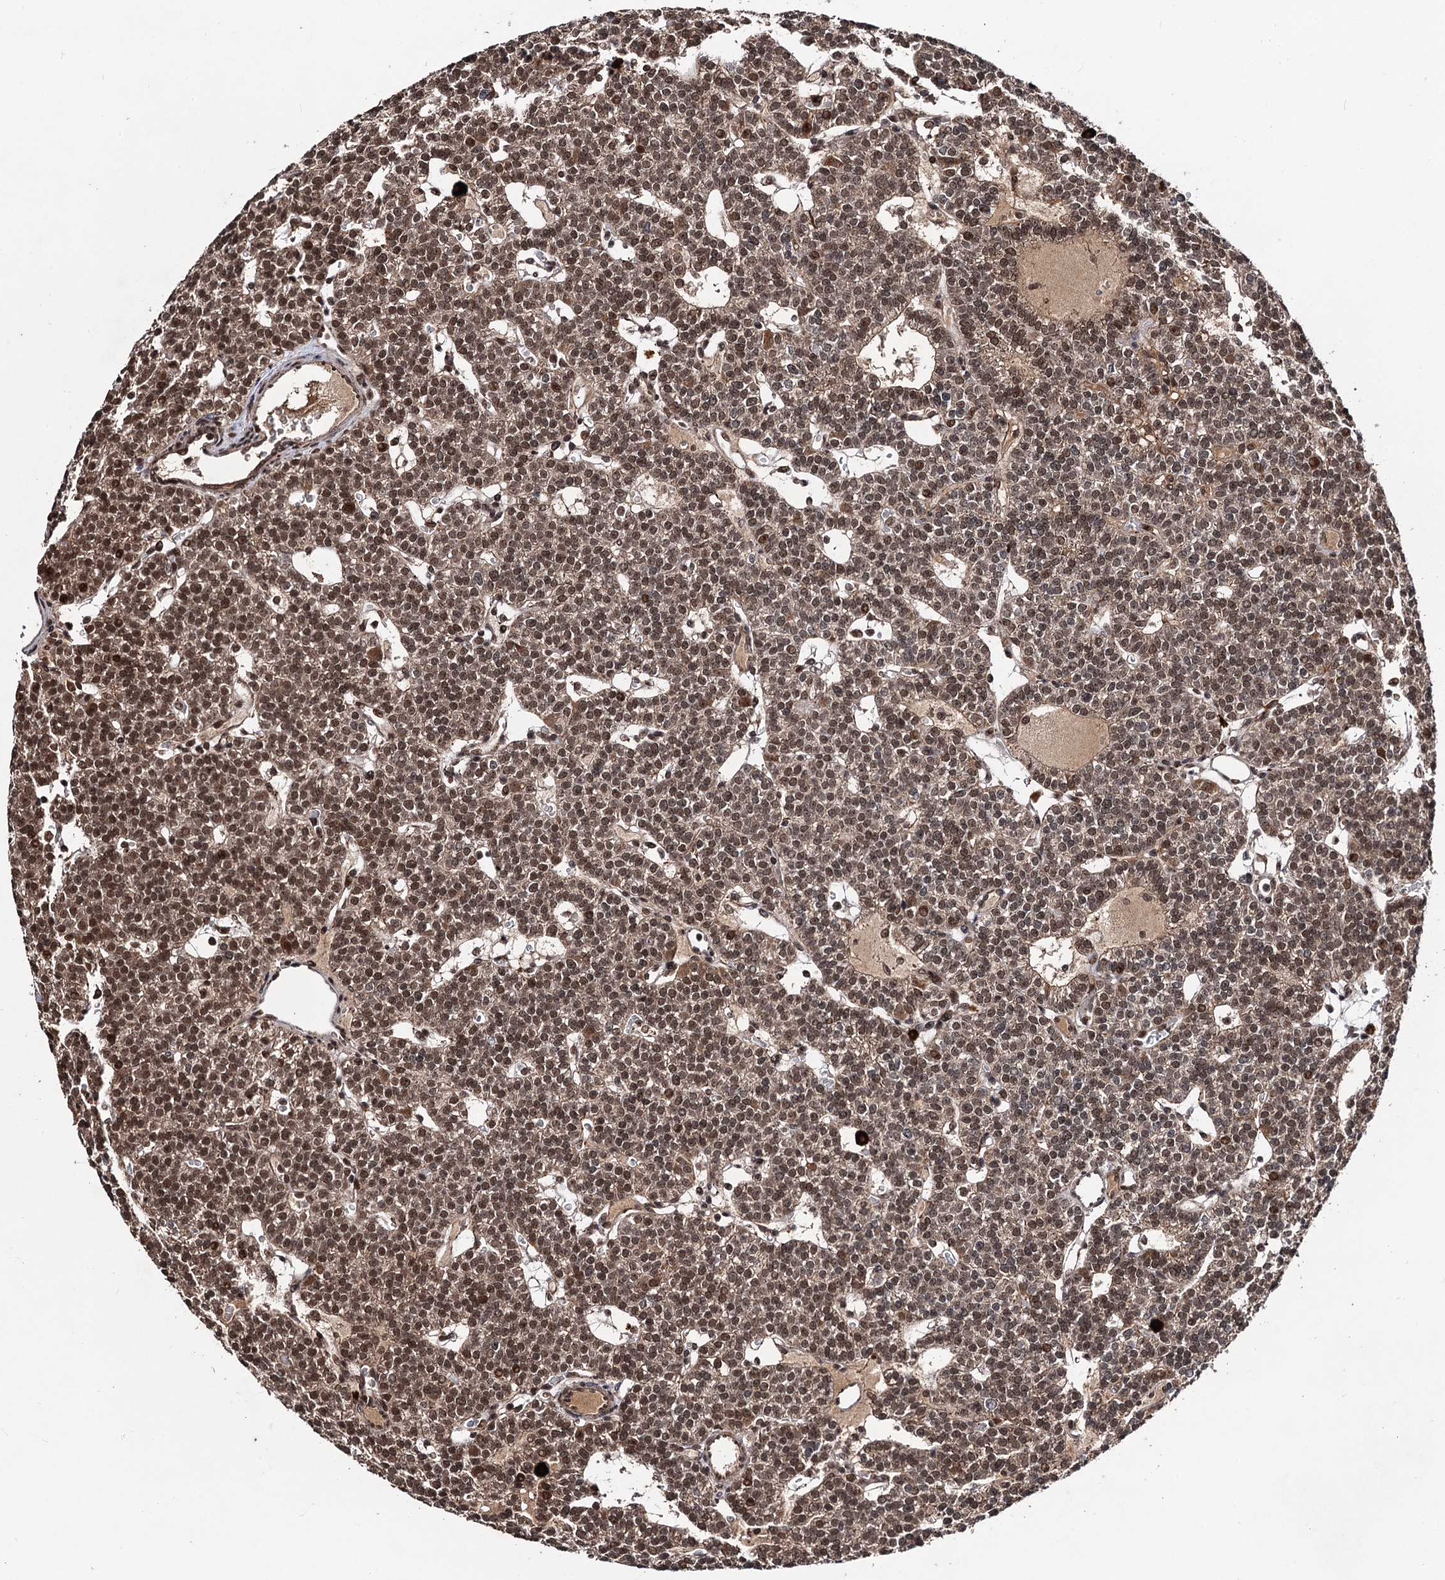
{"staining": {"intensity": "moderate", "quantity": ">75%", "location": "cytoplasmic/membranous,nuclear"}, "tissue": "parathyroid gland", "cell_type": "Glandular cells", "image_type": "normal", "snomed": [{"axis": "morphology", "description": "Normal tissue, NOS"}, {"axis": "topography", "description": "Parathyroid gland"}], "caption": "This photomicrograph reveals benign parathyroid gland stained with IHC to label a protein in brown. The cytoplasmic/membranous,nuclear of glandular cells show moderate positivity for the protein. Nuclei are counter-stained blue.", "gene": "SFSWAP", "patient": {"sex": "male", "age": 83}}